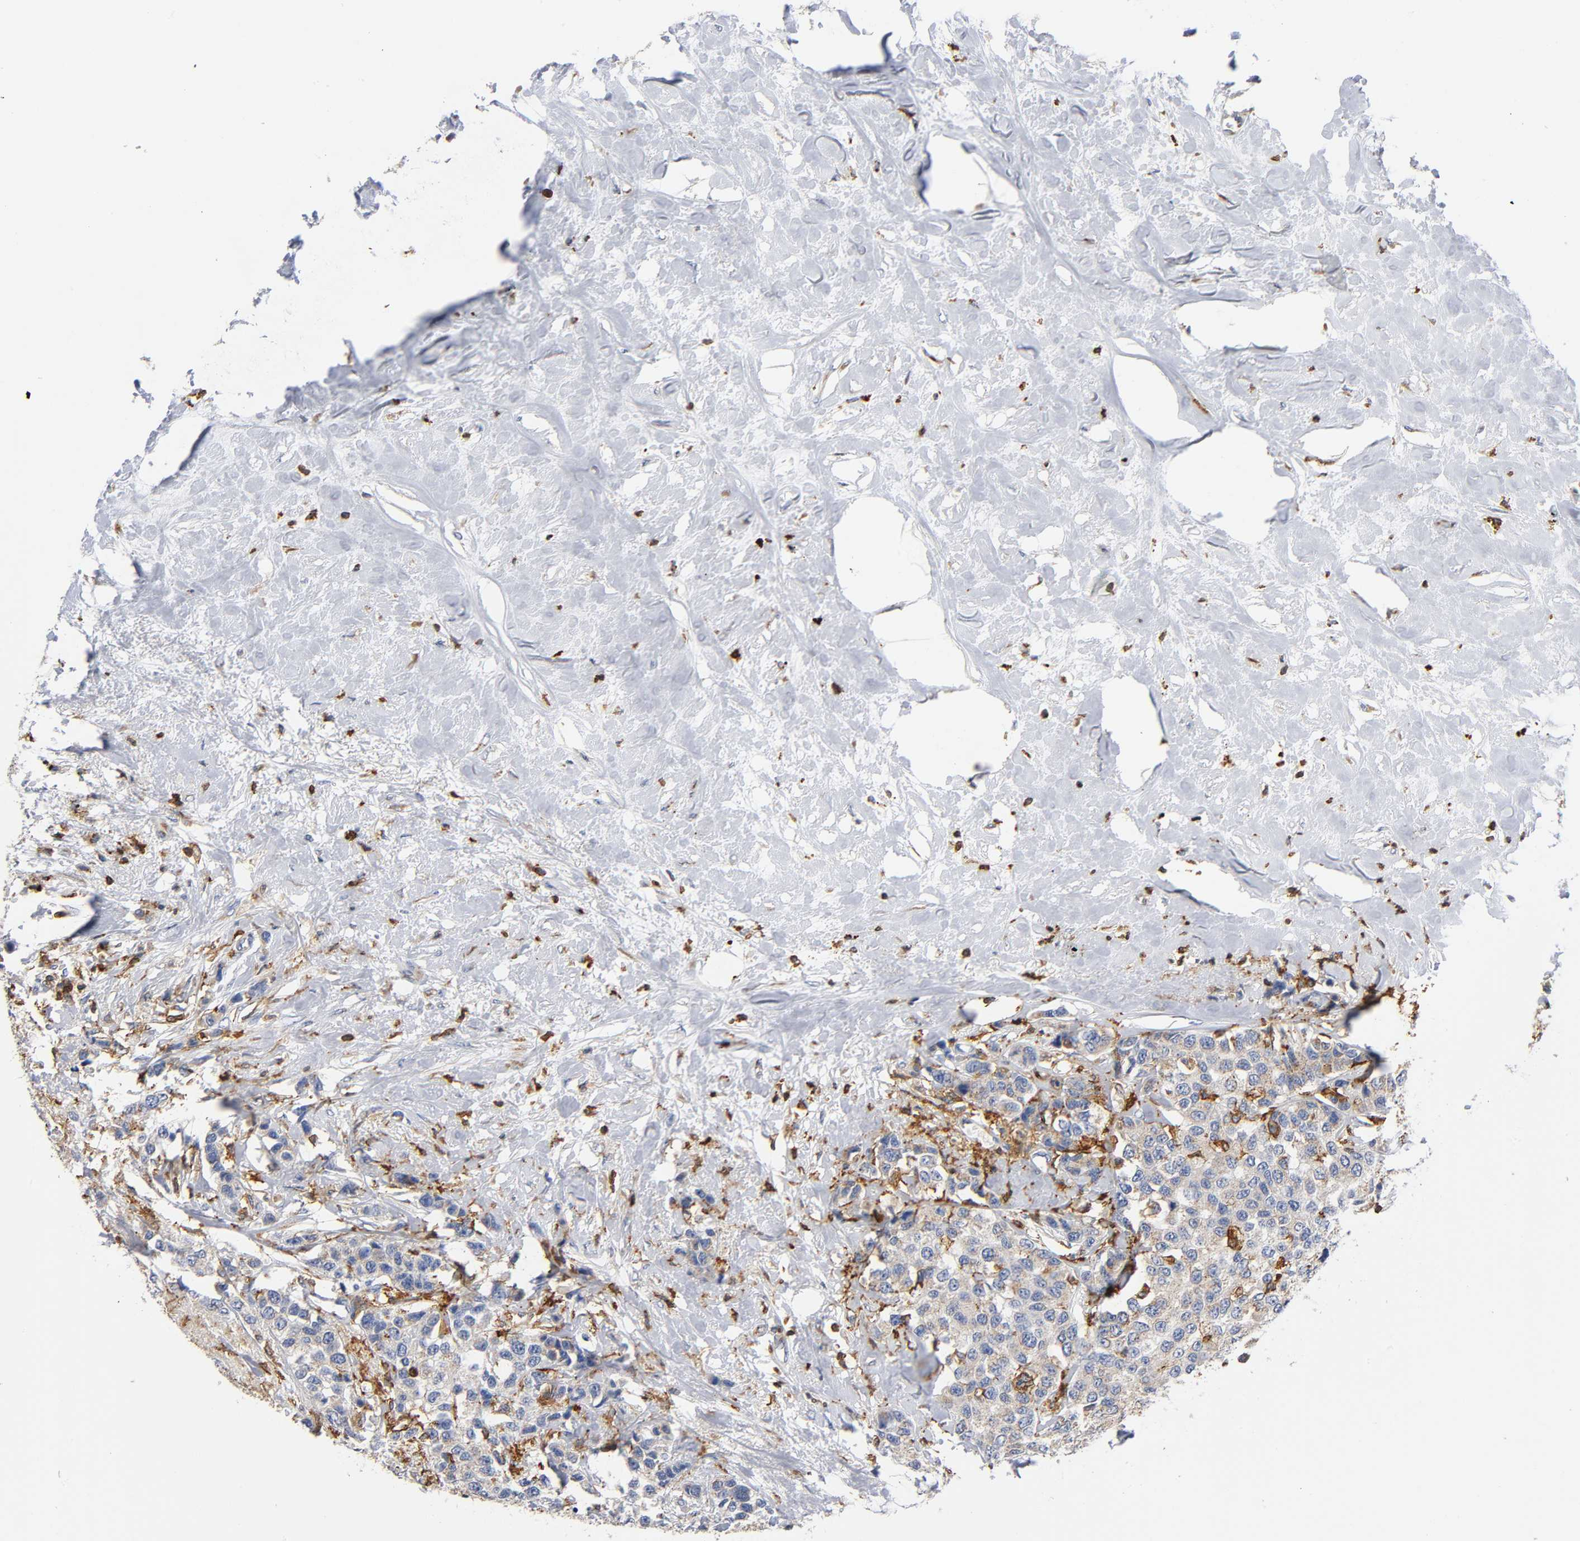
{"staining": {"intensity": "weak", "quantity": ">75%", "location": "cytoplasmic/membranous"}, "tissue": "breast cancer", "cell_type": "Tumor cells", "image_type": "cancer", "snomed": [{"axis": "morphology", "description": "Duct carcinoma"}, {"axis": "topography", "description": "Breast"}], "caption": "Immunohistochemical staining of breast invasive ductal carcinoma reveals low levels of weak cytoplasmic/membranous protein expression in about >75% of tumor cells.", "gene": "CAPN10", "patient": {"sex": "female", "age": 51}}